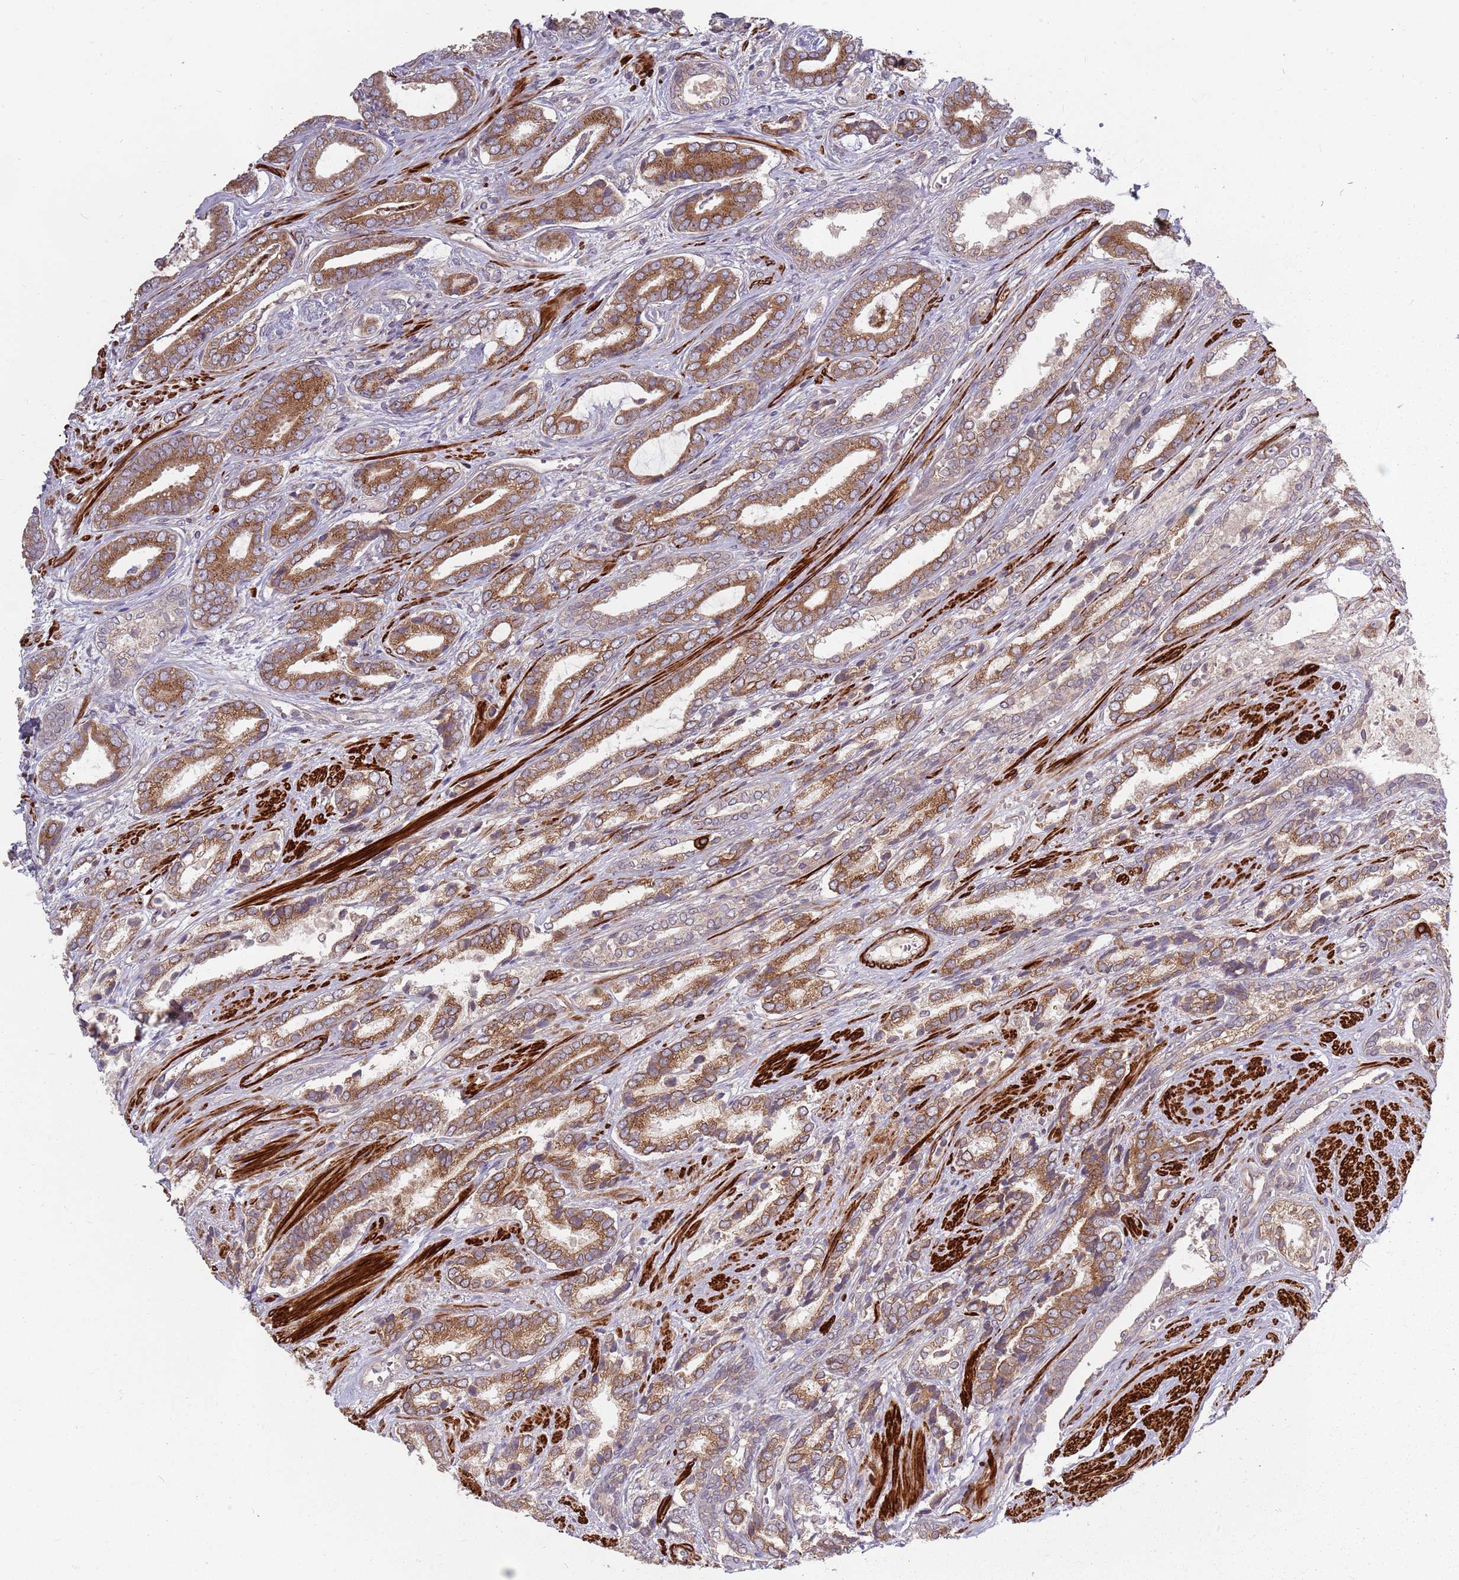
{"staining": {"intensity": "moderate", "quantity": ">75%", "location": "cytoplasmic/membranous"}, "tissue": "prostate cancer", "cell_type": "Tumor cells", "image_type": "cancer", "snomed": [{"axis": "morphology", "description": "Adenocarcinoma, NOS"}, {"axis": "topography", "description": "Prostate and seminal vesicle, NOS"}], "caption": "This is a photomicrograph of immunohistochemistry (IHC) staining of adenocarcinoma (prostate), which shows moderate staining in the cytoplasmic/membranous of tumor cells.", "gene": "PLD6", "patient": {"sex": "male", "age": 76}}